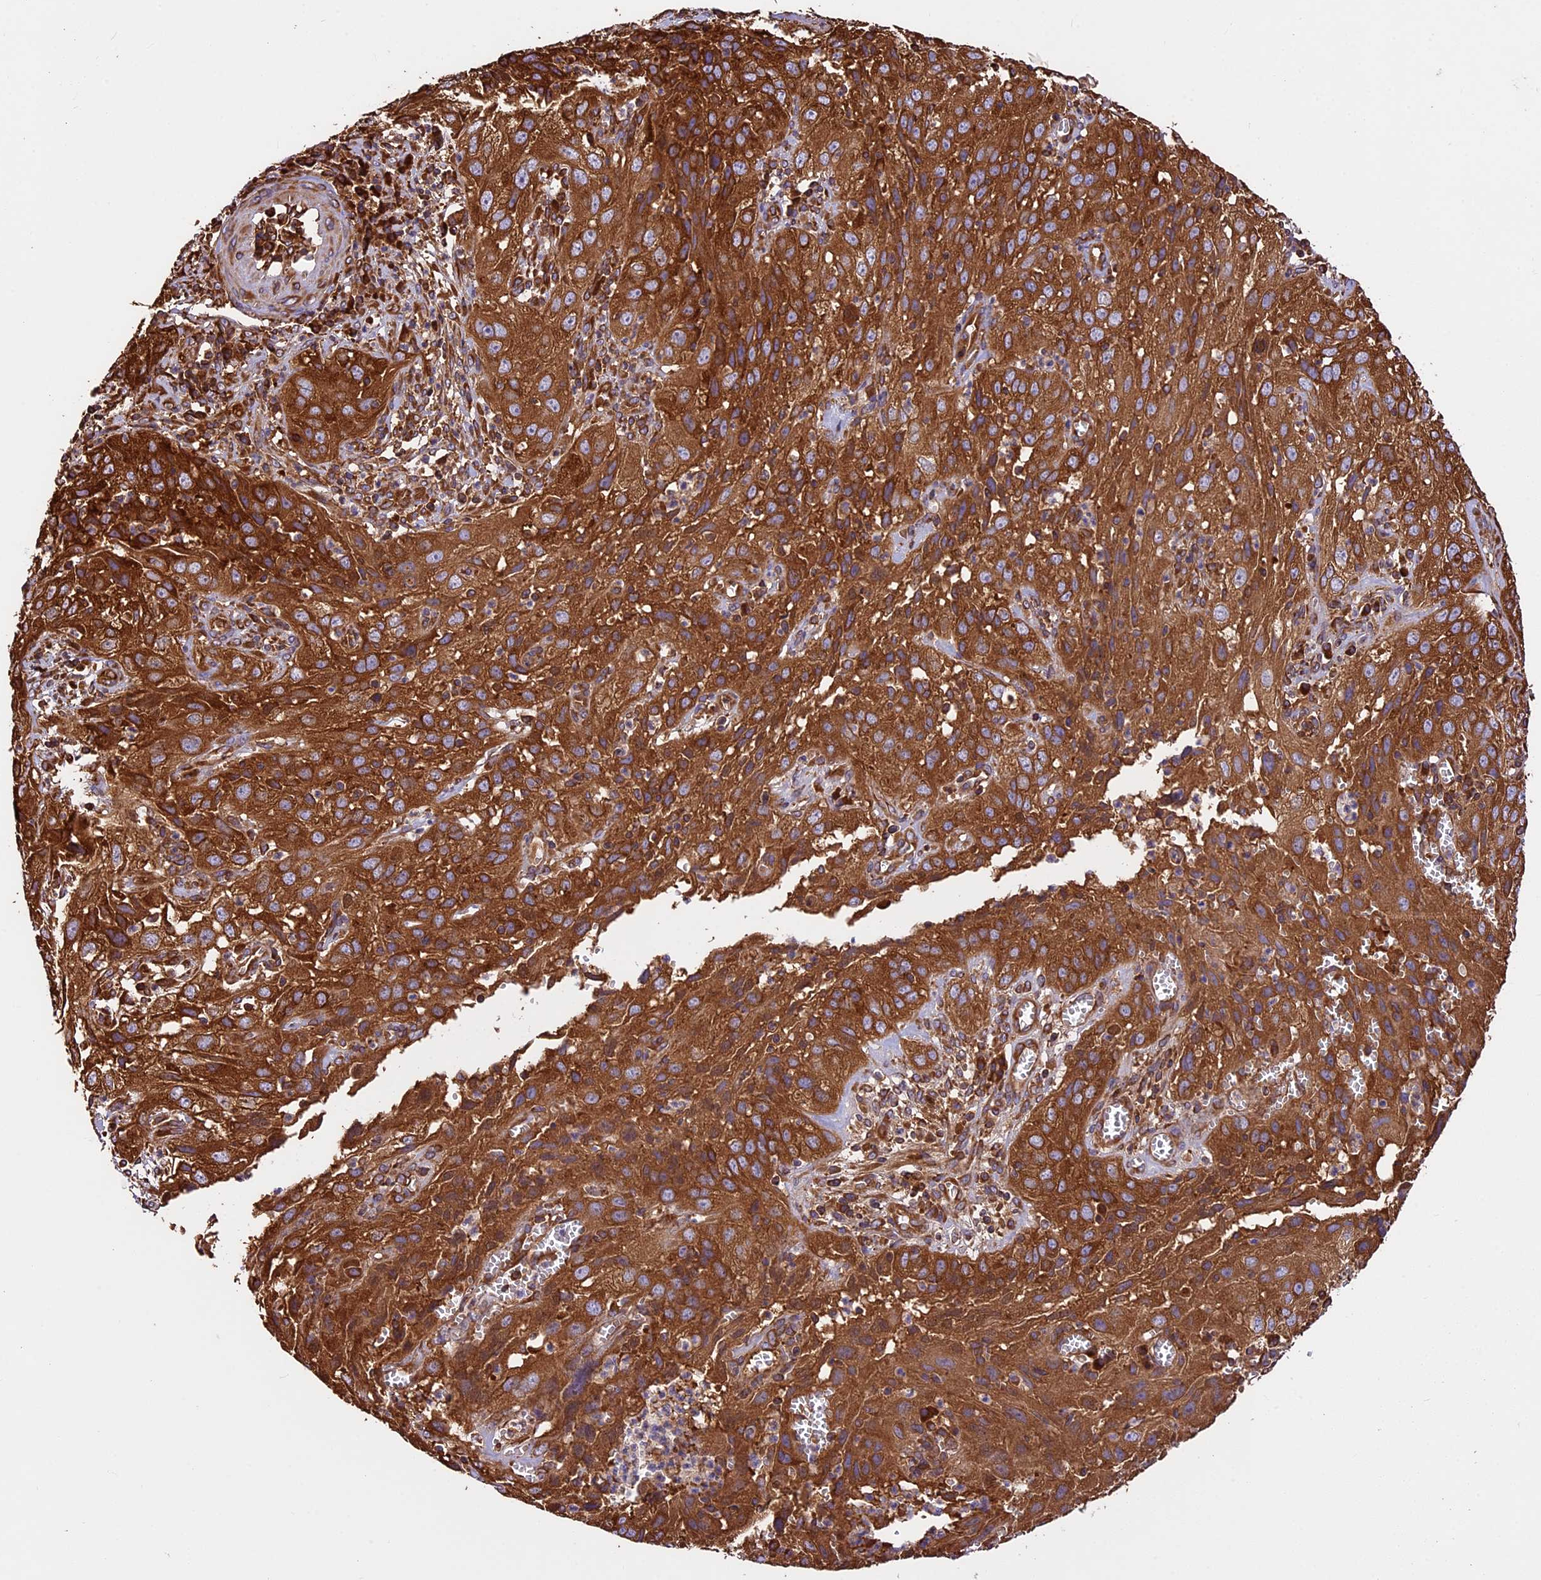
{"staining": {"intensity": "strong", "quantity": ">75%", "location": "cytoplasmic/membranous"}, "tissue": "cervical cancer", "cell_type": "Tumor cells", "image_type": "cancer", "snomed": [{"axis": "morphology", "description": "Squamous cell carcinoma, NOS"}, {"axis": "topography", "description": "Cervix"}], "caption": "The immunohistochemical stain shows strong cytoplasmic/membranous staining in tumor cells of cervical squamous cell carcinoma tissue.", "gene": "KARS1", "patient": {"sex": "female", "age": 32}}